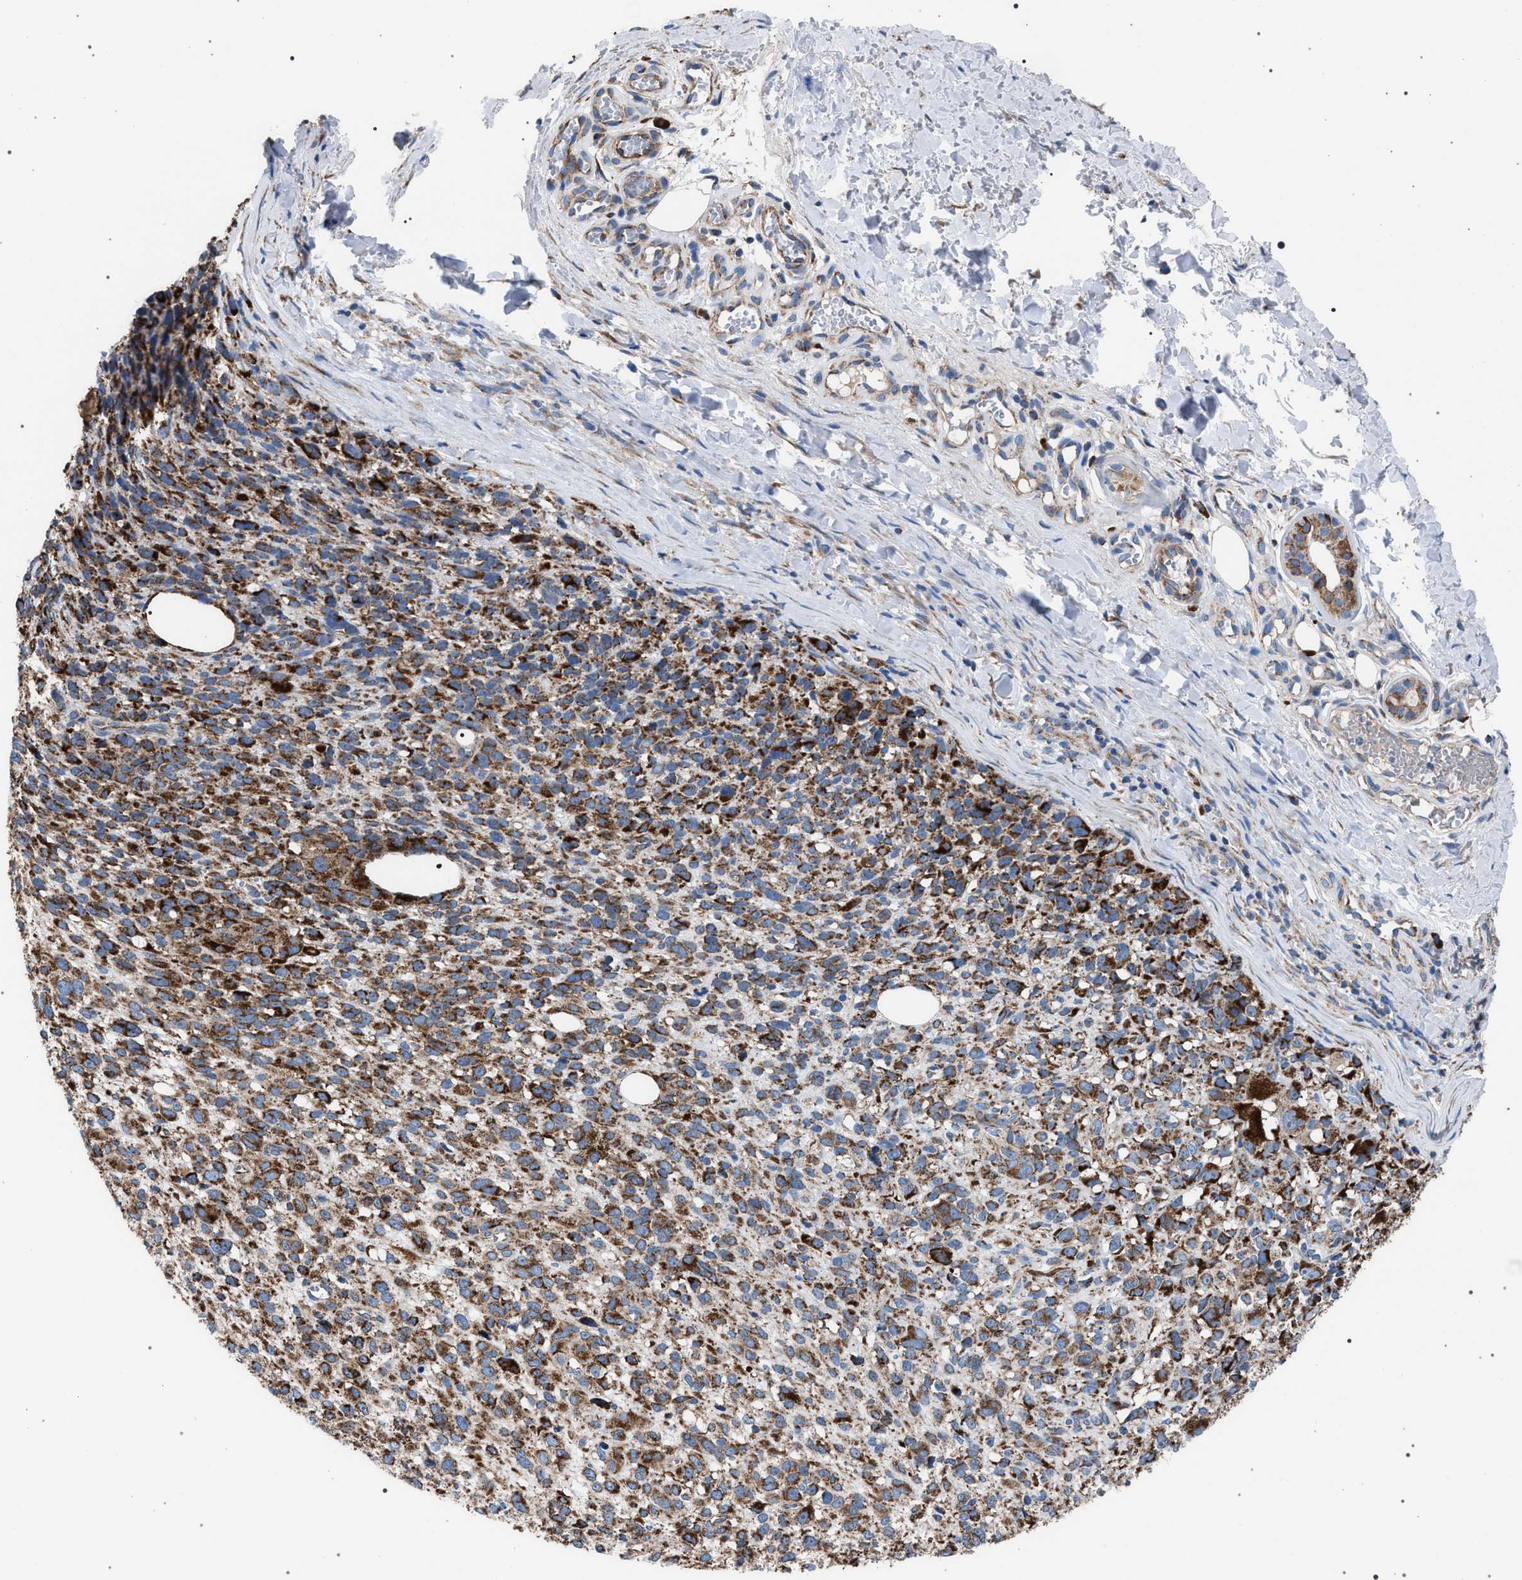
{"staining": {"intensity": "strong", "quantity": "25%-75%", "location": "cytoplasmic/membranous"}, "tissue": "melanoma", "cell_type": "Tumor cells", "image_type": "cancer", "snomed": [{"axis": "morphology", "description": "Malignant melanoma, NOS"}, {"axis": "topography", "description": "Skin"}], "caption": "A micrograph of melanoma stained for a protein reveals strong cytoplasmic/membranous brown staining in tumor cells. (IHC, brightfield microscopy, high magnification).", "gene": "VPS13A", "patient": {"sex": "female", "age": 55}}